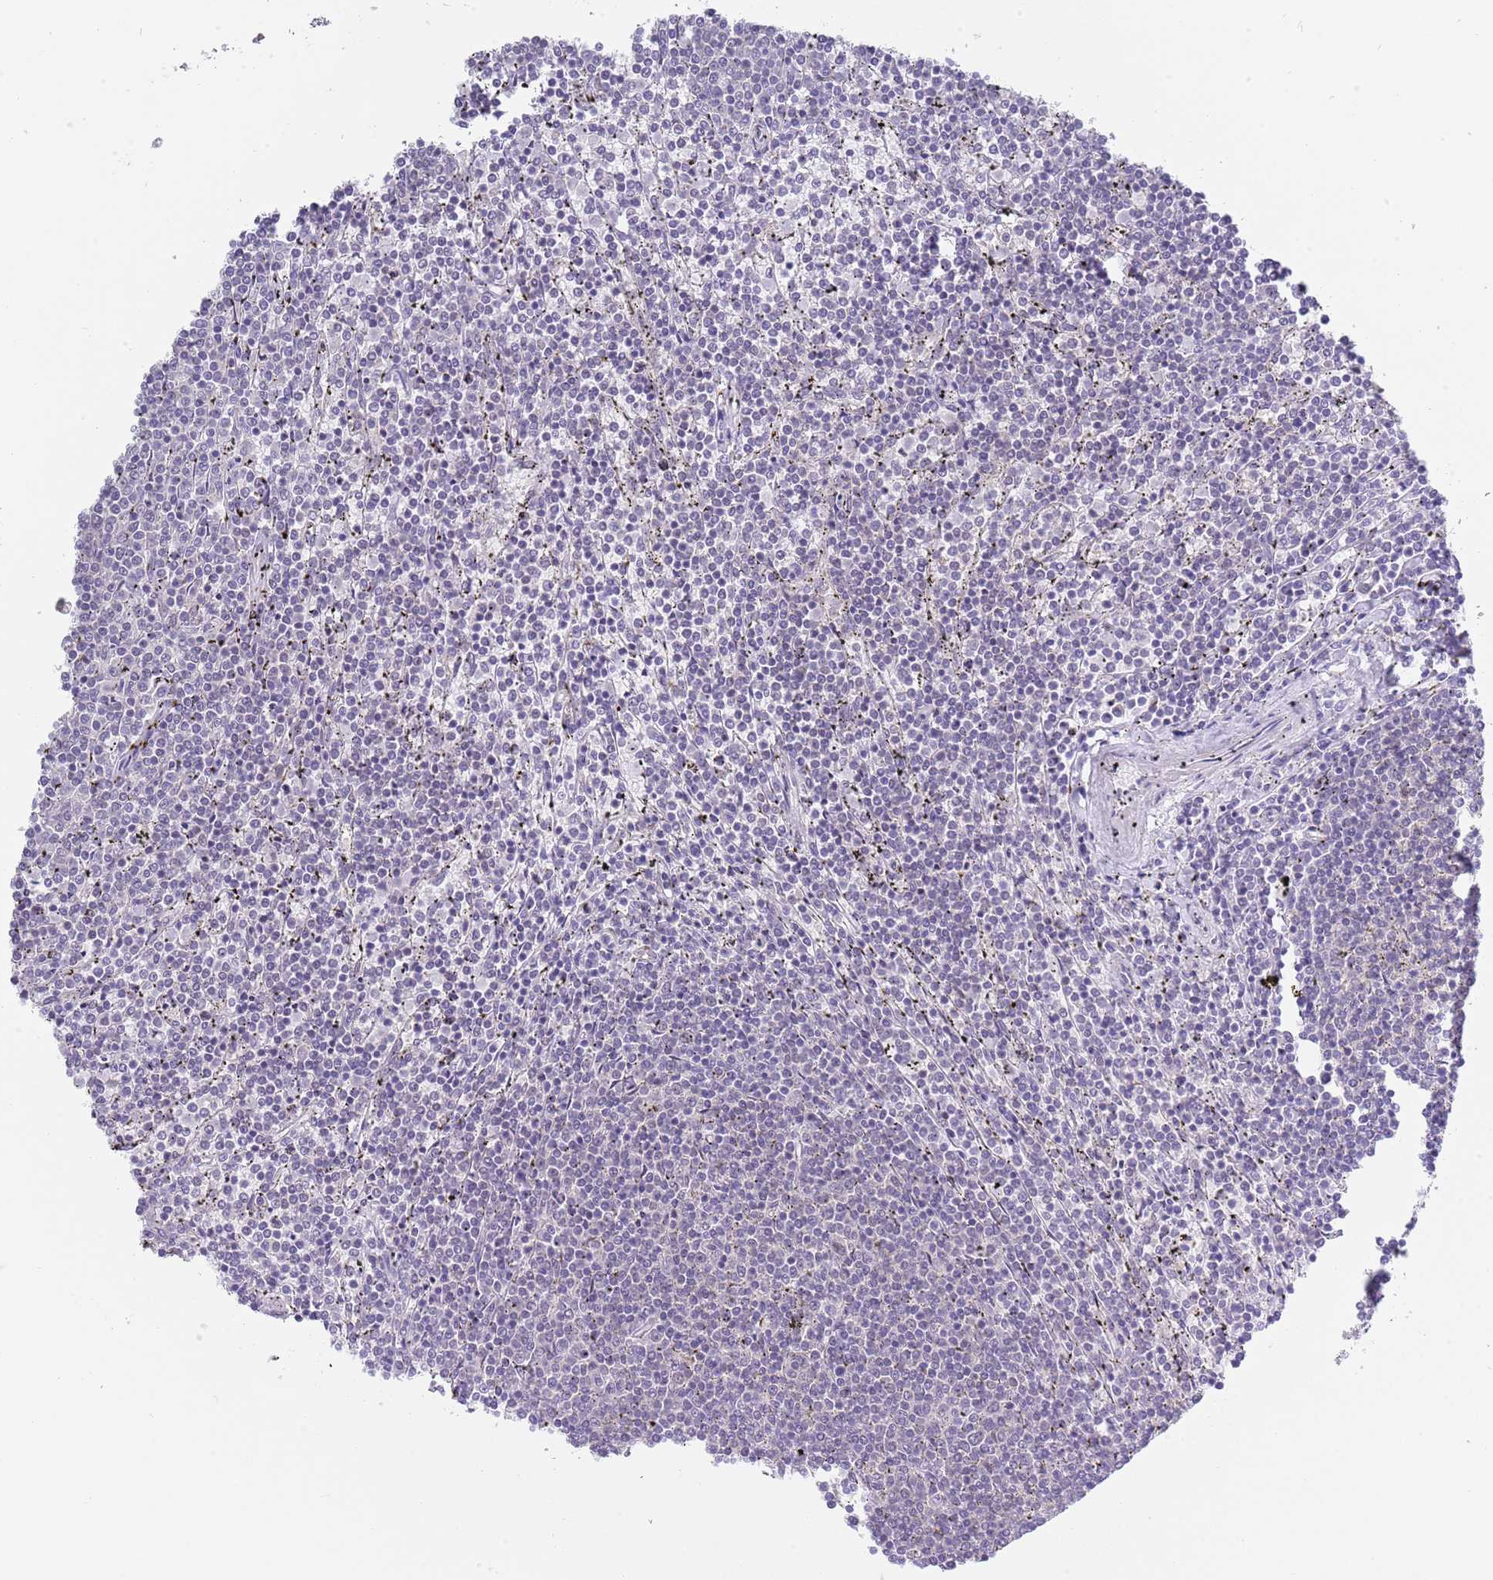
{"staining": {"intensity": "negative", "quantity": "none", "location": "none"}, "tissue": "lymphoma", "cell_type": "Tumor cells", "image_type": "cancer", "snomed": [{"axis": "morphology", "description": "Malignant lymphoma, non-Hodgkin's type, Low grade"}, {"axis": "topography", "description": "Spleen"}], "caption": "High magnification brightfield microscopy of malignant lymphoma, non-Hodgkin's type (low-grade) stained with DAB (brown) and counterstained with hematoxylin (blue): tumor cells show no significant expression. (DAB (3,3'-diaminobenzidine) immunohistochemistry (IHC) with hematoxylin counter stain).", "gene": "SEPHS2", "patient": {"sex": "female", "age": 50}}